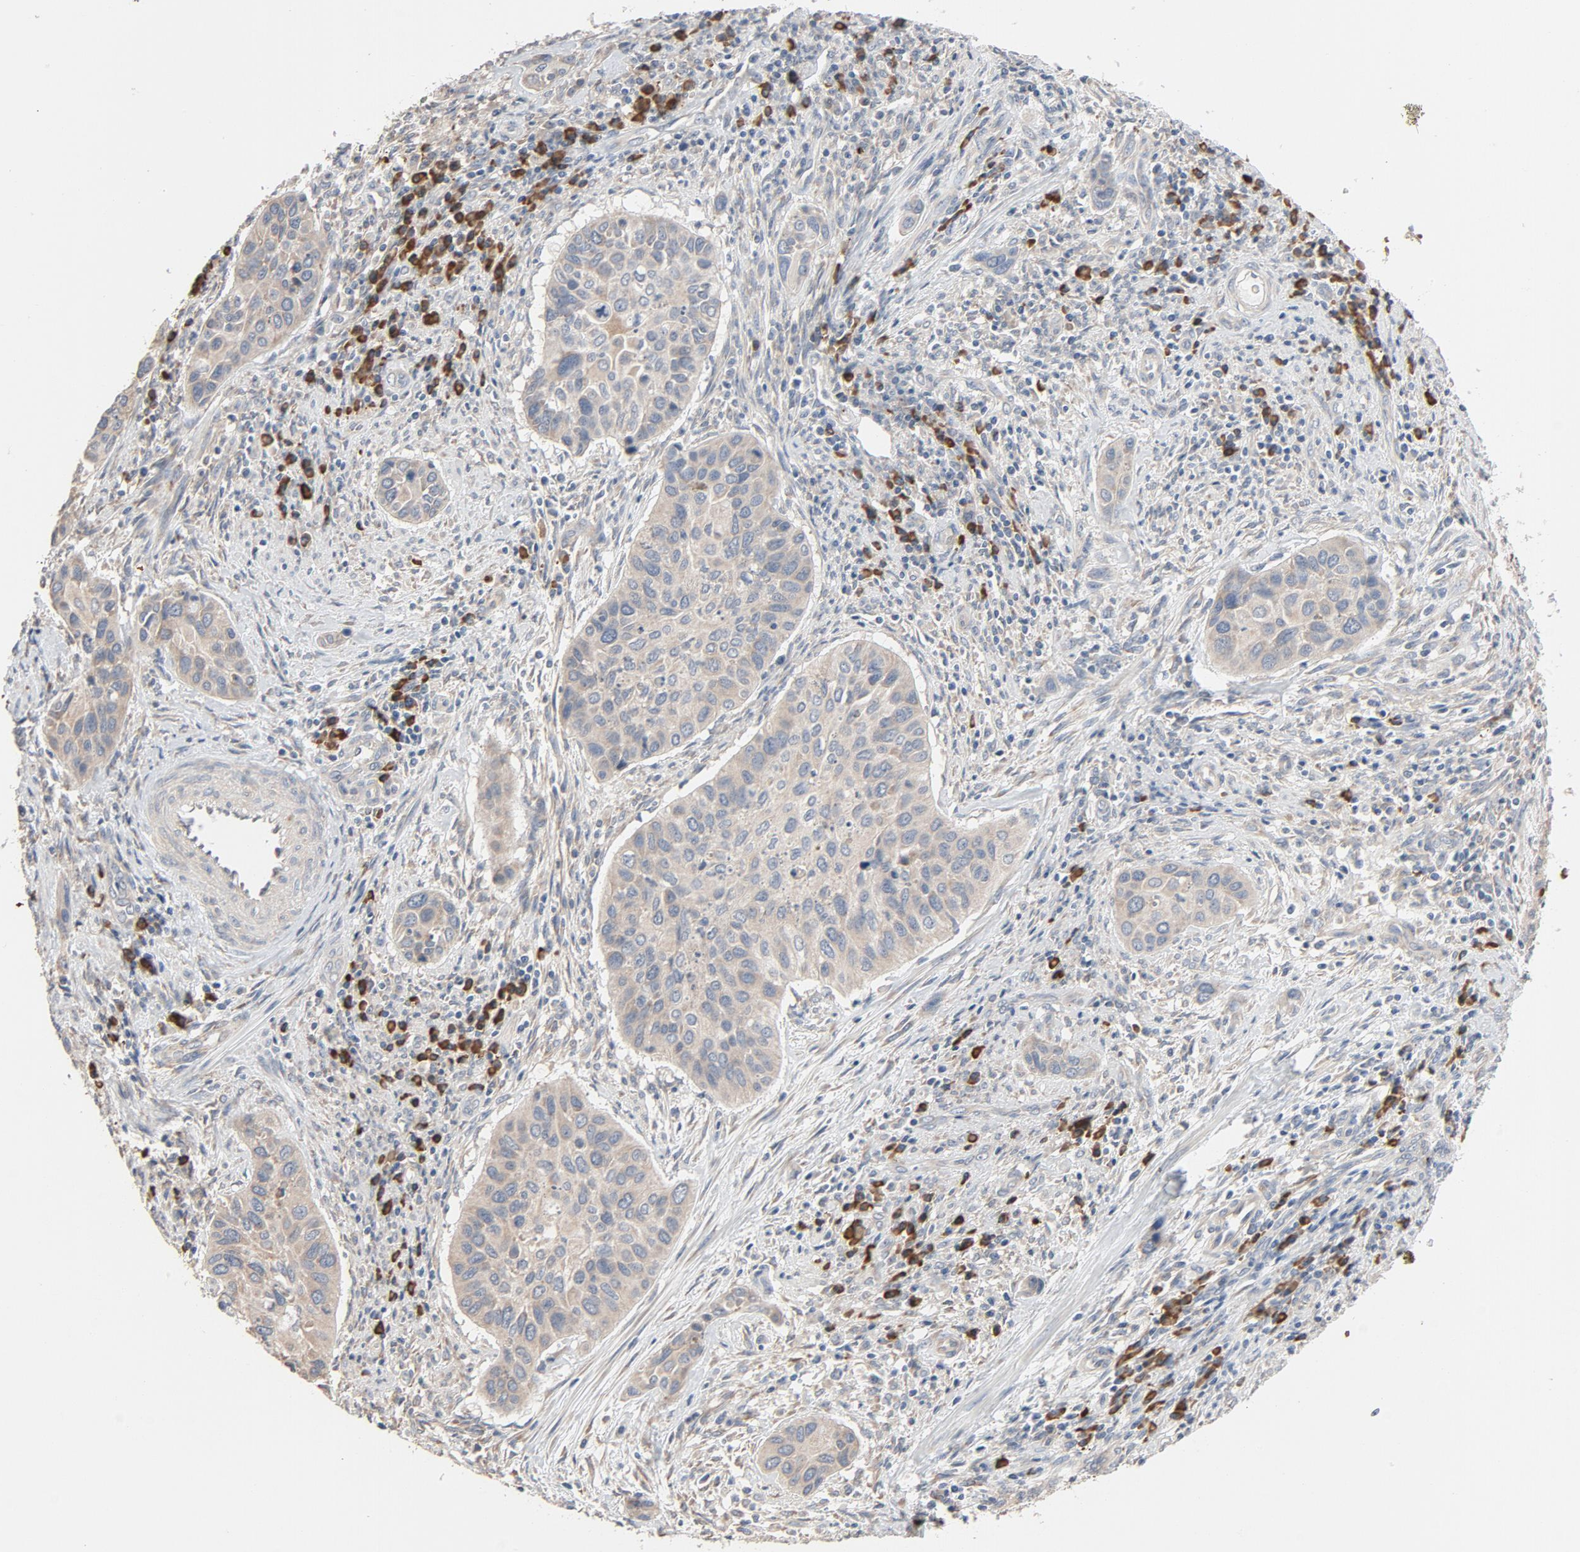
{"staining": {"intensity": "weak", "quantity": "25%-75%", "location": "cytoplasmic/membranous"}, "tissue": "cervical cancer", "cell_type": "Tumor cells", "image_type": "cancer", "snomed": [{"axis": "morphology", "description": "Adenocarcinoma, NOS"}, {"axis": "topography", "description": "Cervix"}], "caption": "A micrograph of cervical cancer stained for a protein demonstrates weak cytoplasmic/membranous brown staining in tumor cells.", "gene": "TLR4", "patient": {"sex": "female", "age": 29}}